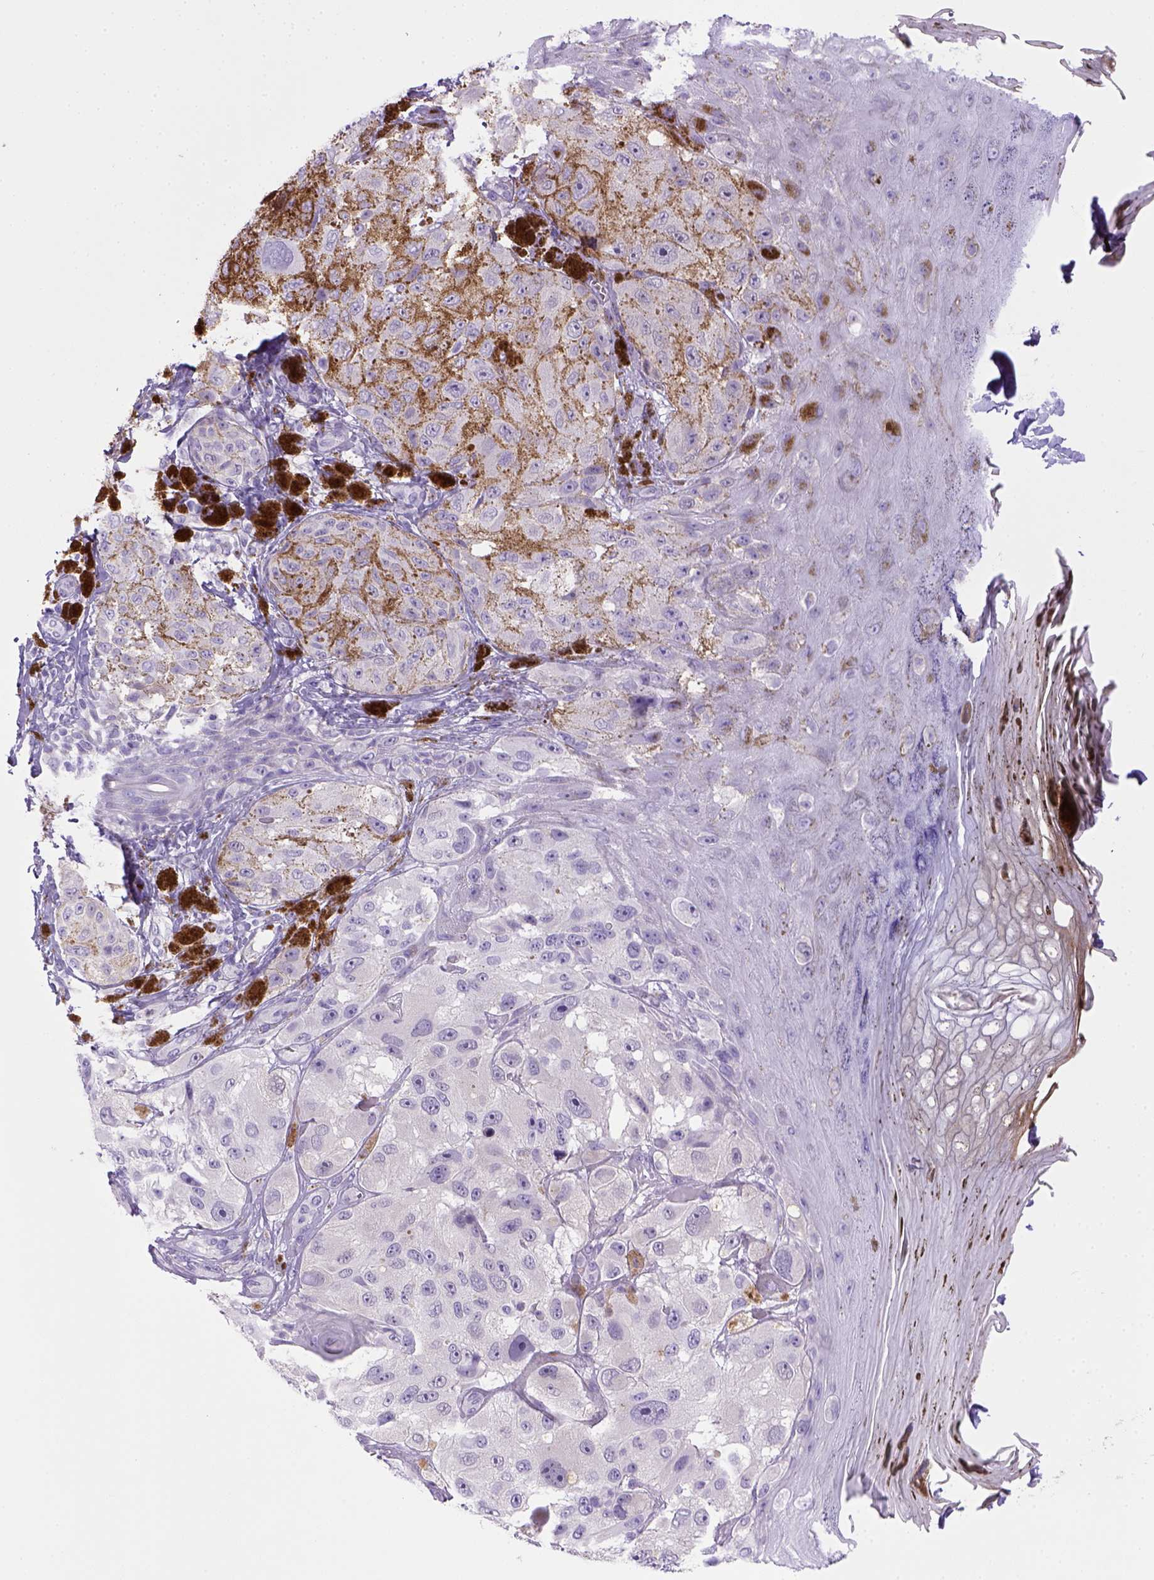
{"staining": {"intensity": "negative", "quantity": "none", "location": "none"}, "tissue": "melanoma", "cell_type": "Tumor cells", "image_type": "cancer", "snomed": [{"axis": "morphology", "description": "Malignant melanoma, NOS"}, {"axis": "topography", "description": "Skin"}], "caption": "Immunohistochemistry micrograph of human melanoma stained for a protein (brown), which reveals no expression in tumor cells.", "gene": "BAAT", "patient": {"sex": "male", "age": 36}}